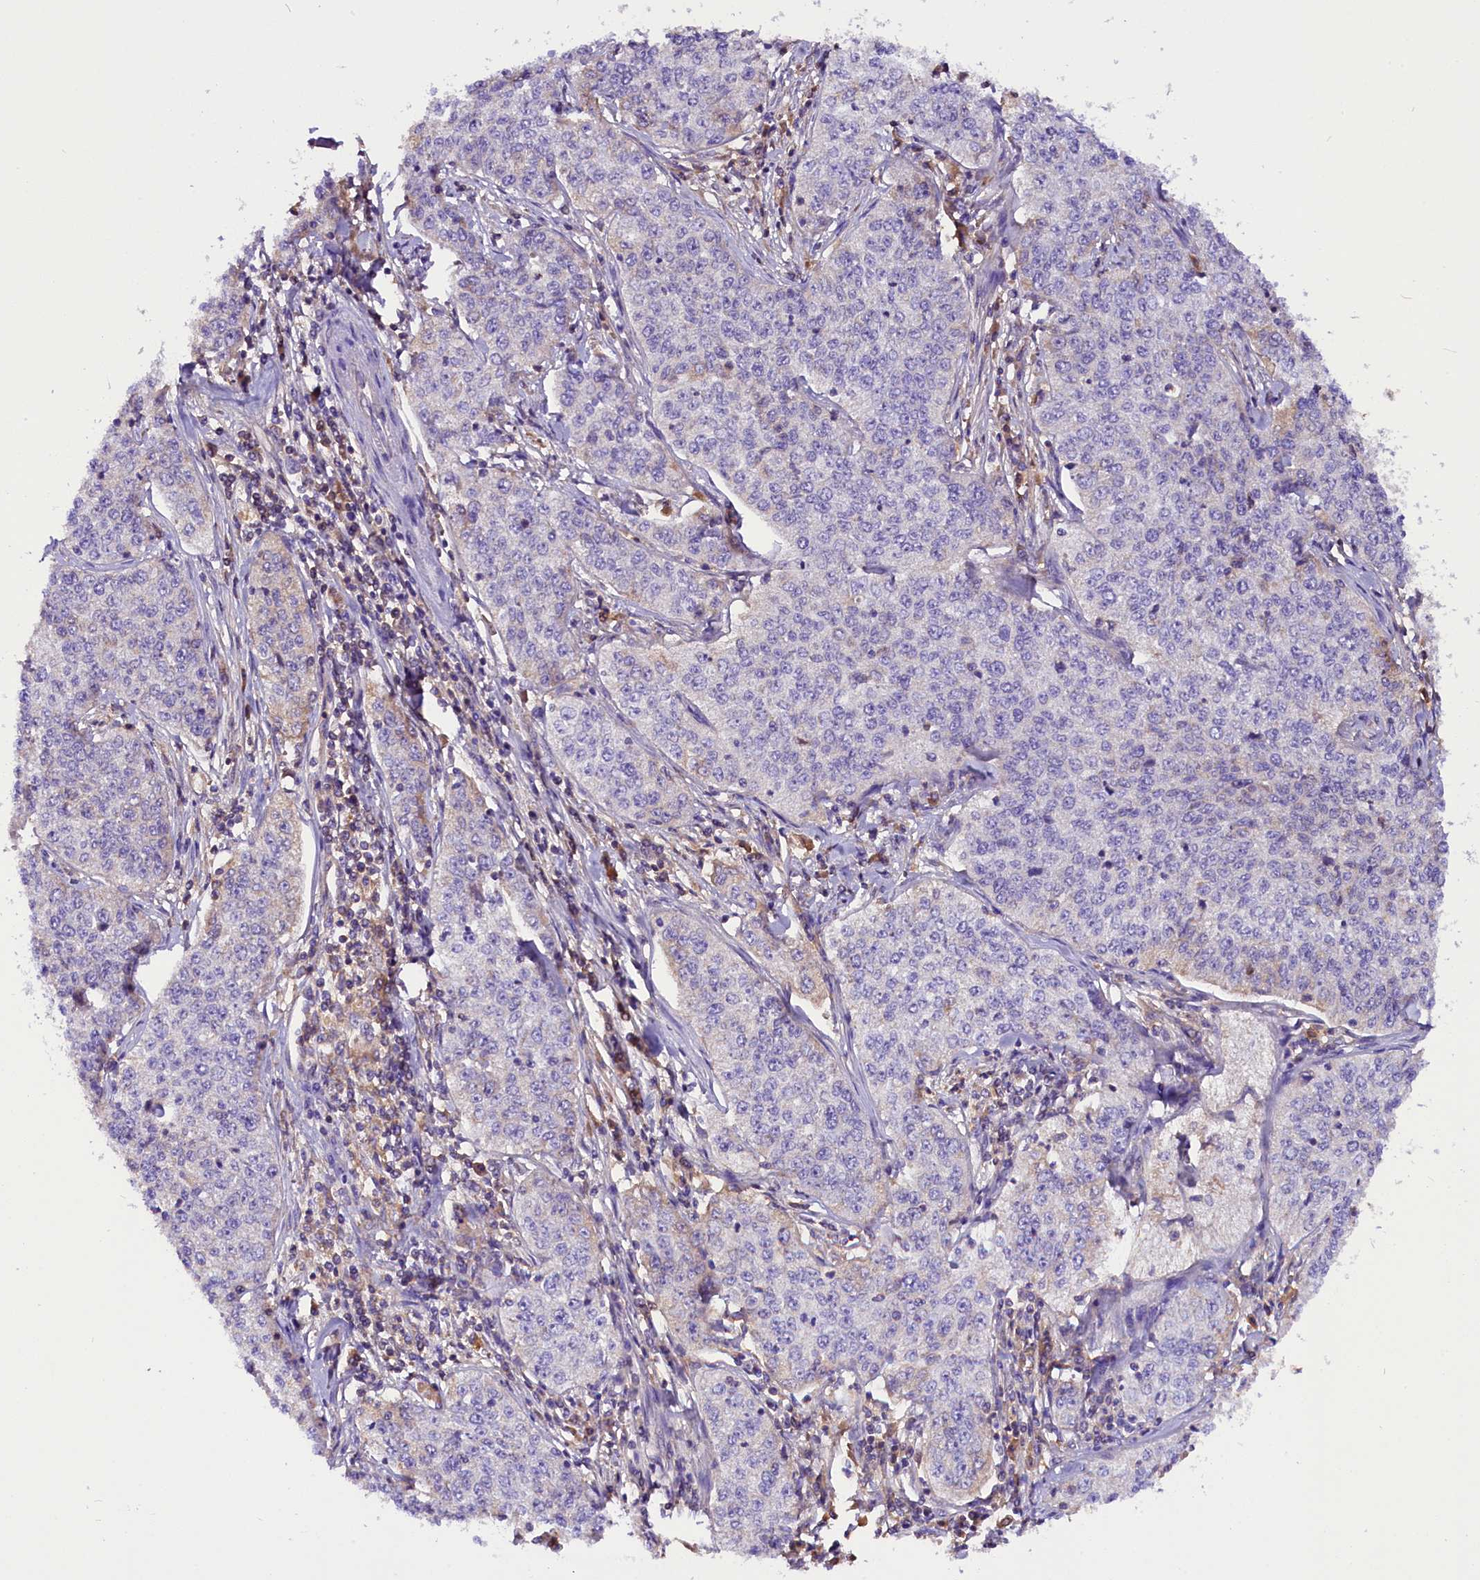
{"staining": {"intensity": "negative", "quantity": "none", "location": "none"}, "tissue": "cervical cancer", "cell_type": "Tumor cells", "image_type": "cancer", "snomed": [{"axis": "morphology", "description": "Squamous cell carcinoma, NOS"}, {"axis": "topography", "description": "Cervix"}], "caption": "Cervical cancer was stained to show a protein in brown. There is no significant staining in tumor cells.", "gene": "SIX5", "patient": {"sex": "female", "age": 35}}